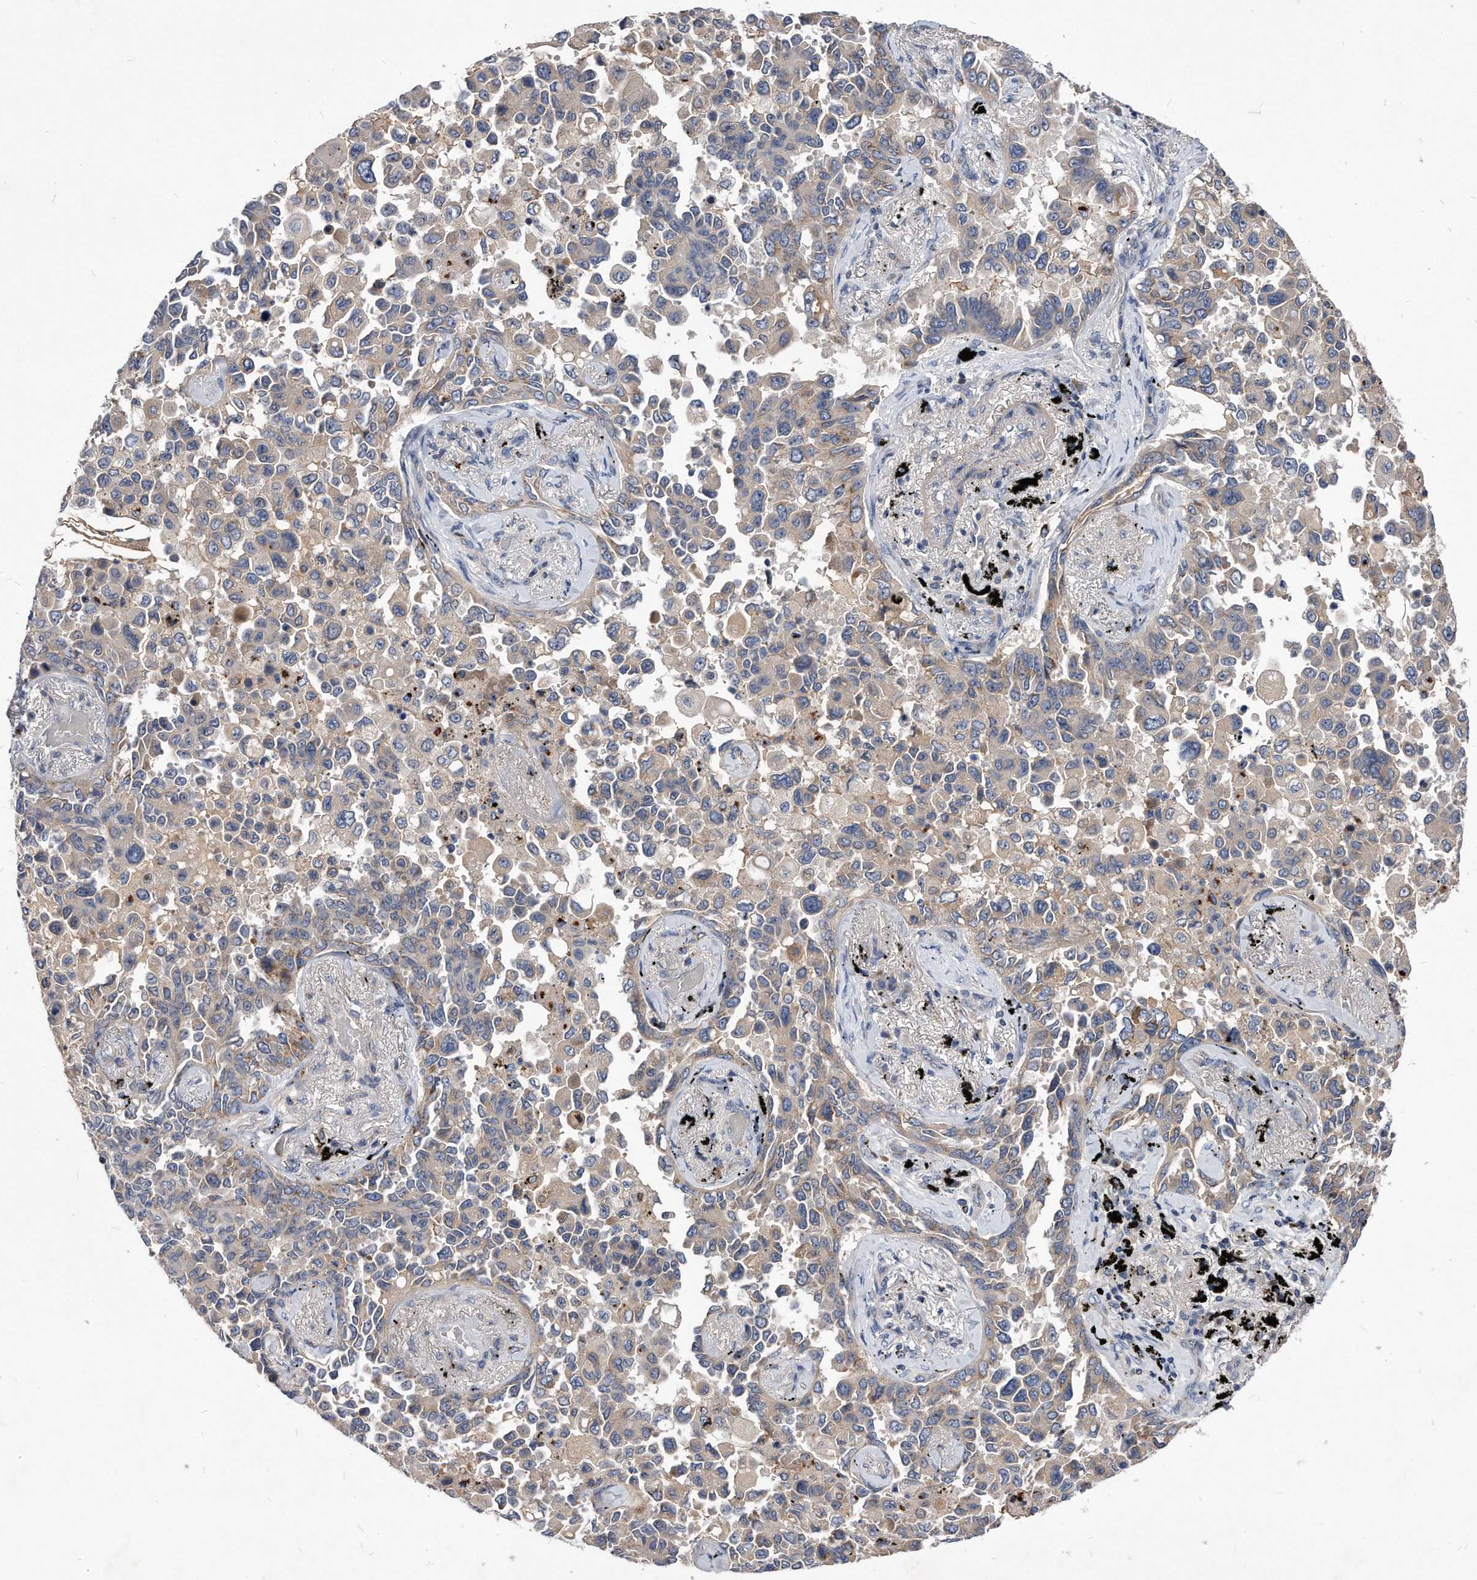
{"staining": {"intensity": "weak", "quantity": ">75%", "location": "cytoplasmic/membranous"}, "tissue": "lung cancer", "cell_type": "Tumor cells", "image_type": "cancer", "snomed": [{"axis": "morphology", "description": "Adenocarcinoma, NOS"}, {"axis": "topography", "description": "Lung"}], "caption": "Immunohistochemical staining of lung cancer reveals low levels of weak cytoplasmic/membranous expression in about >75% of tumor cells.", "gene": "MGAT4A", "patient": {"sex": "female", "age": 67}}